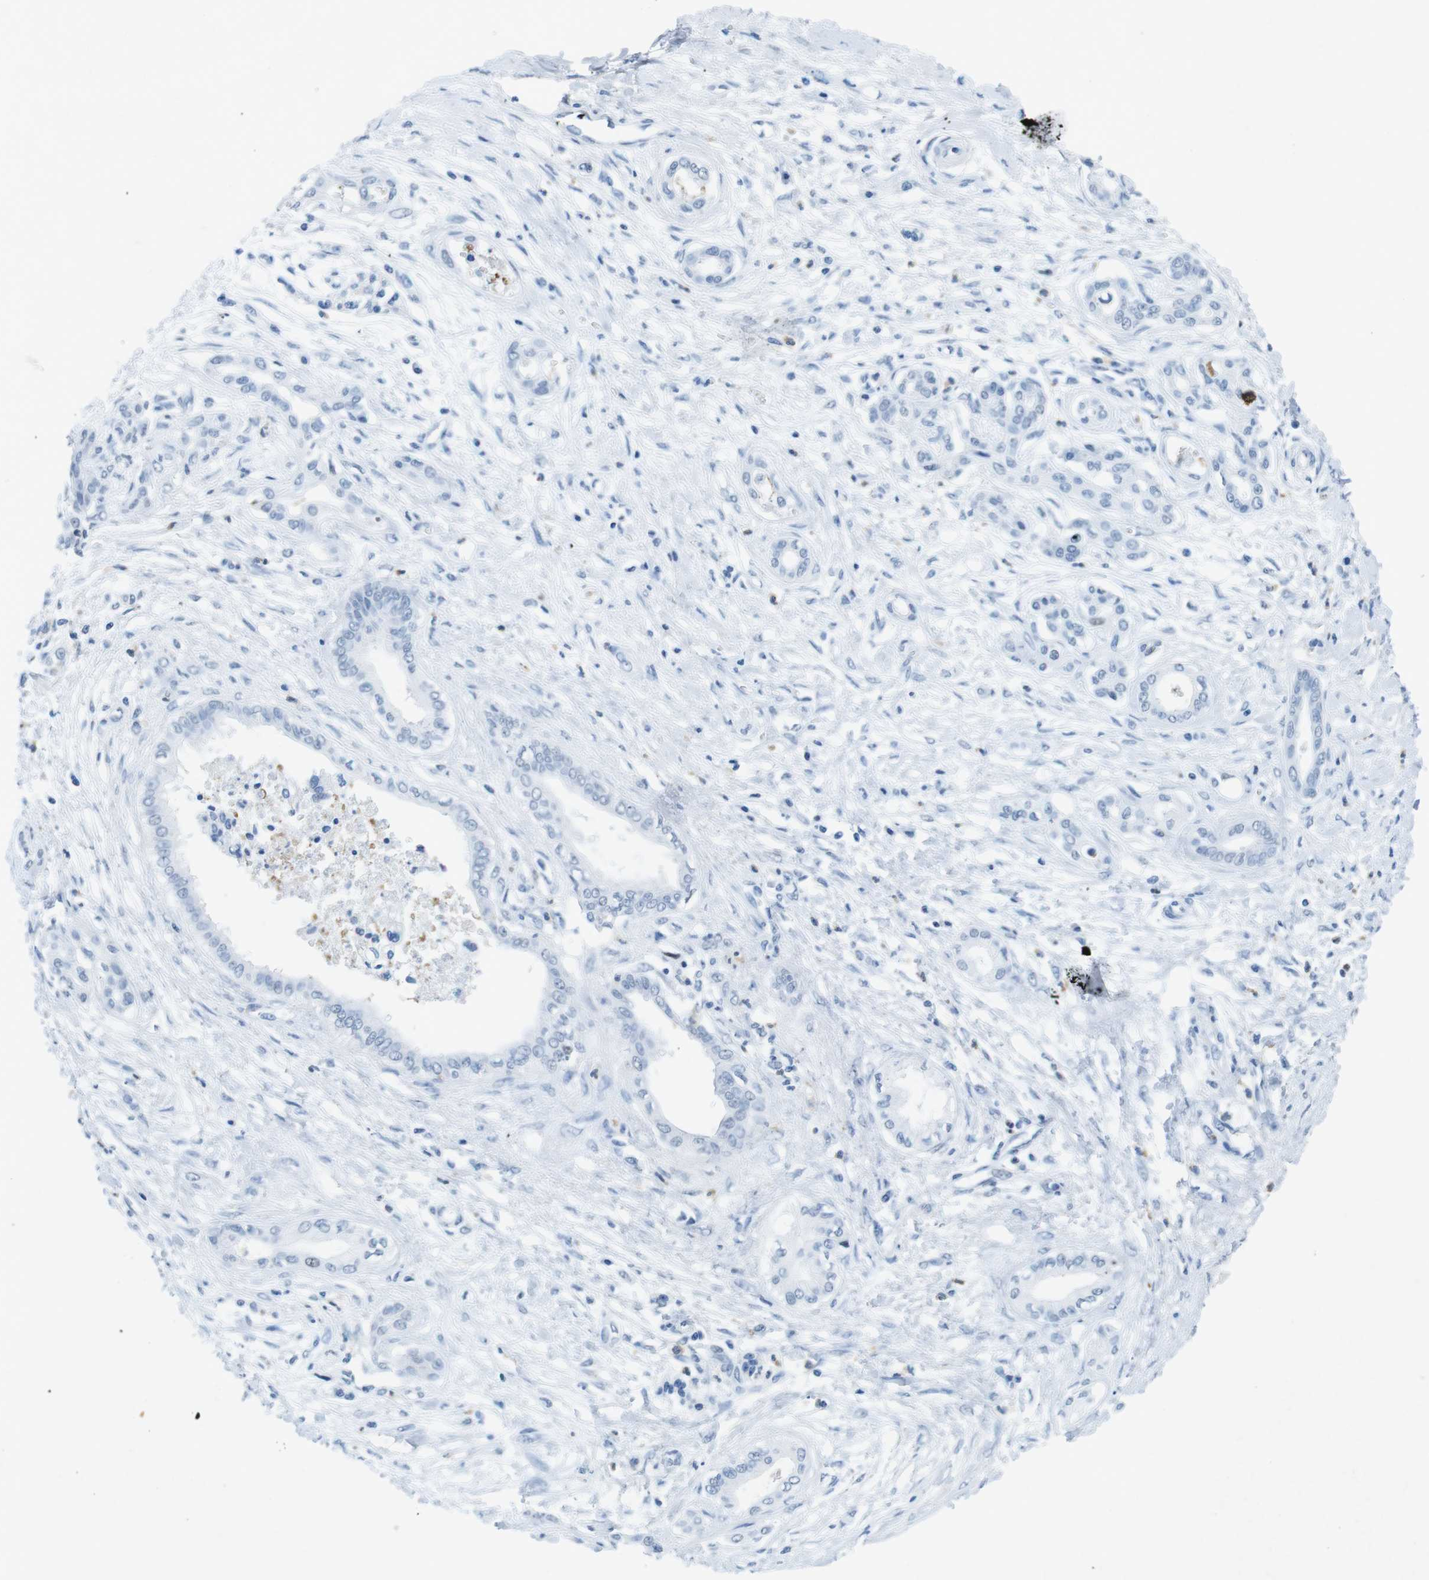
{"staining": {"intensity": "negative", "quantity": "none", "location": "none"}, "tissue": "pancreatic cancer", "cell_type": "Tumor cells", "image_type": "cancer", "snomed": [{"axis": "morphology", "description": "Adenocarcinoma, NOS"}, {"axis": "topography", "description": "Pancreas"}], "caption": "An image of pancreatic cancer stained for a protein demonstrates no brown staining in tumor cells.", "gene": "CTAG1B", "patient": {"sex": "male", "age": 56}}